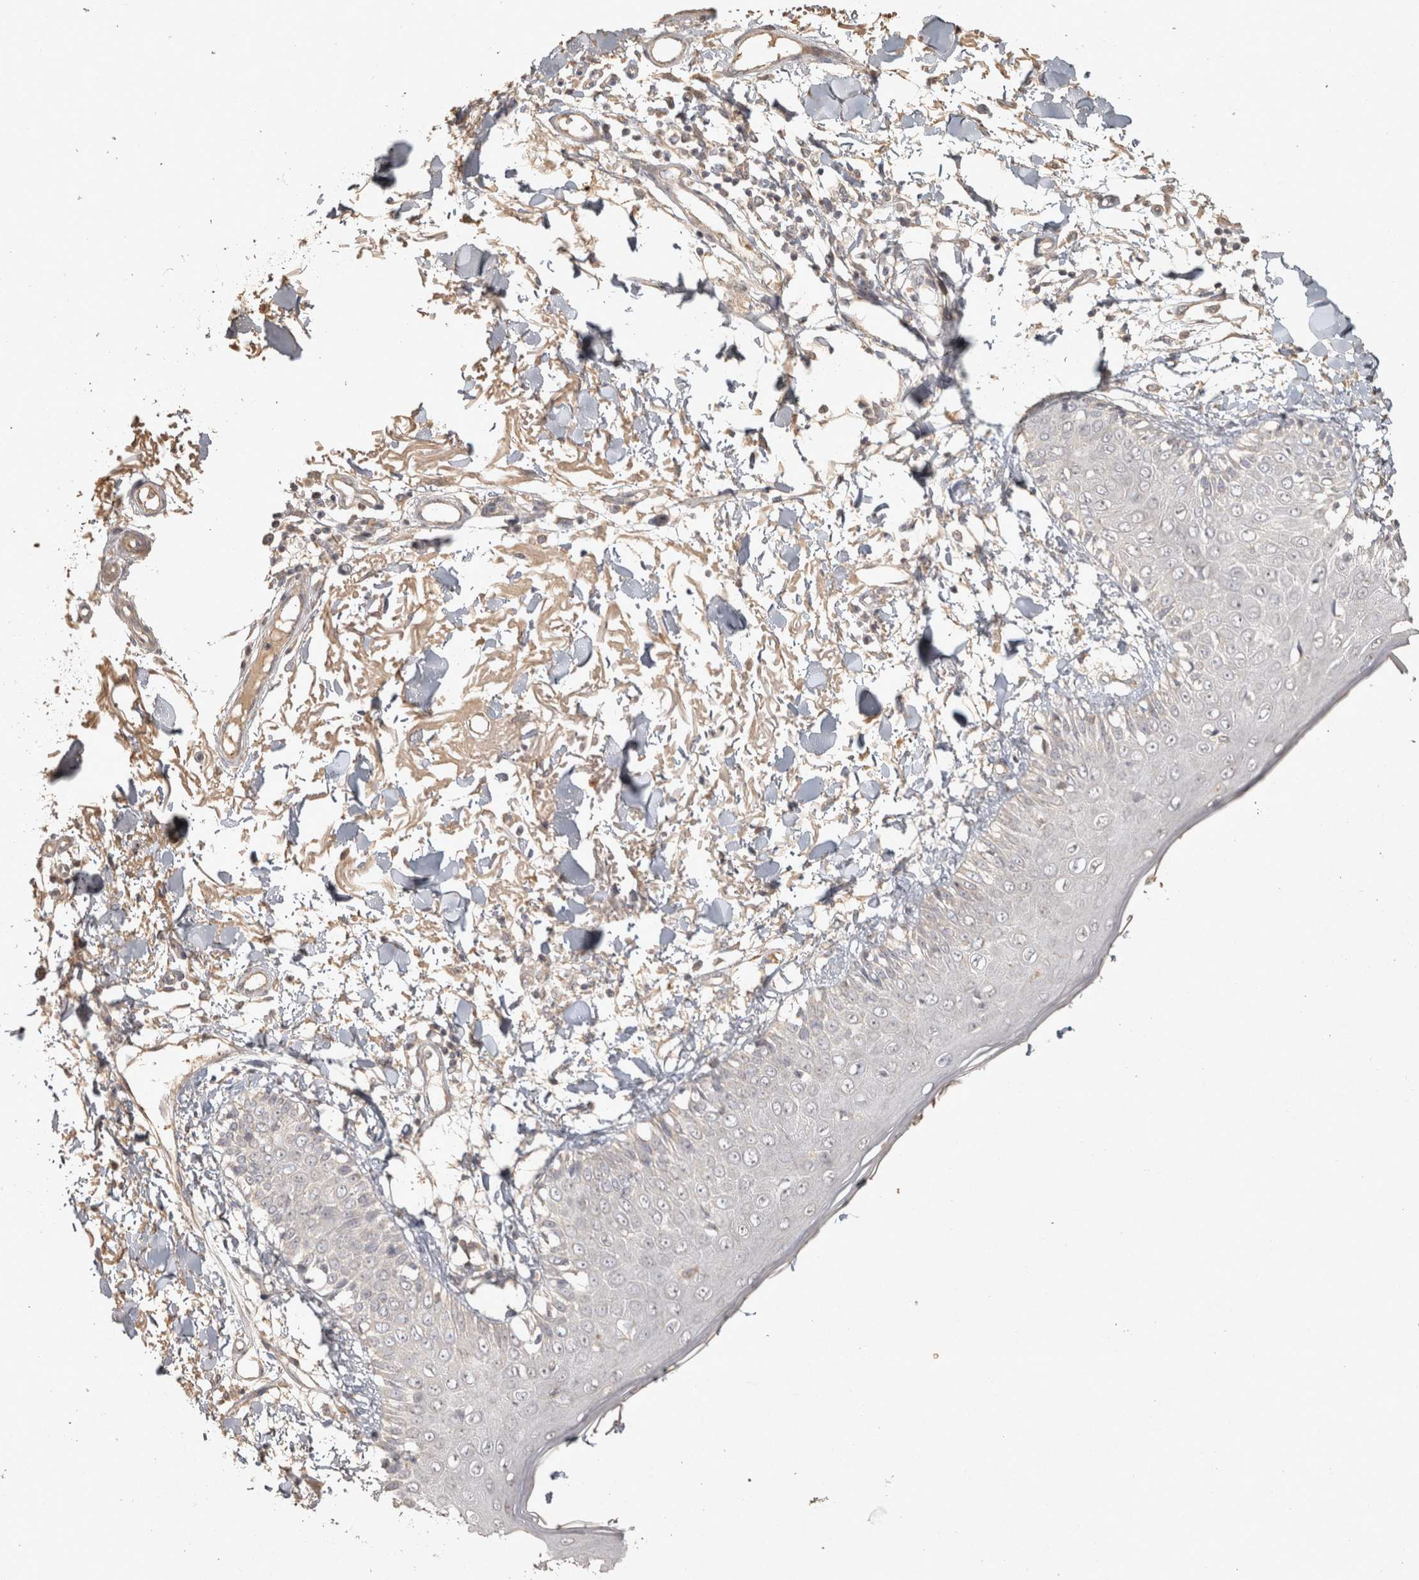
{"staining": {"intensity": "negative", "quantity": "none", "location": "none"}, "tissue": "skin", "cell_type": "Fibroblasts", "image_type": "normal", "snomed": [{"axis": "morphology", "description": "Normal tissue, NOS"}, {"axis": "morphology", "description": "Squamous cell carcinoma, NOS"}, {"axis": "topography", "description": "Skin"}, {"axis": "topography", "description": "Peripheral nerve tissue"}], "caption": "DAB immunohistochemical staining of normal skin displays no significant expression in fibroblasts. Brightfield microscopy of immunohistochemistry (IHC) stained with DAB (3,3'-diaminobenzidine) (brown) and hematoxylin (blue), captured at high magnification.", "gene": "OSTN", "patient": {"sex": "male", "age": 83}}